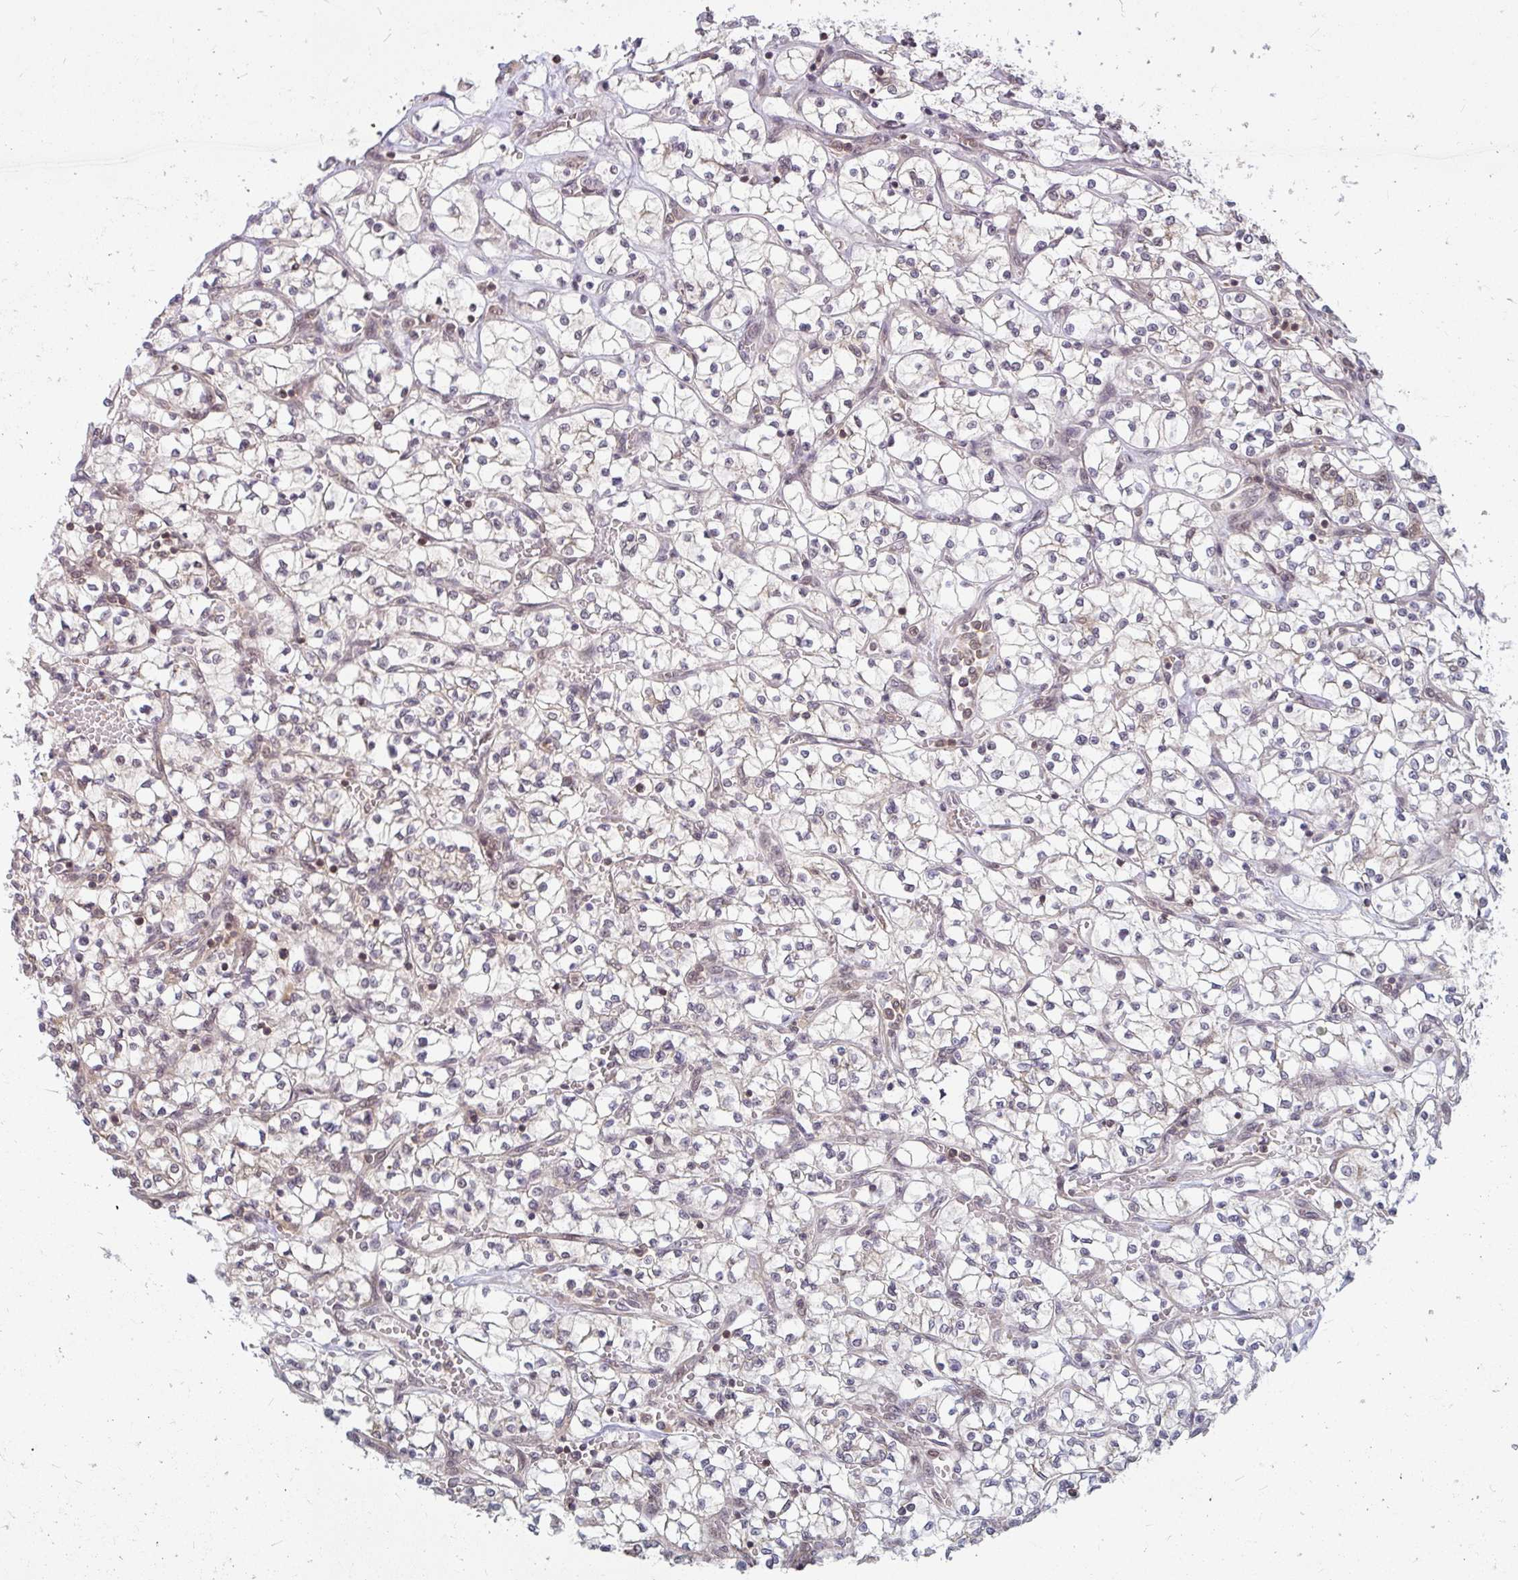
{"staining": {"intensity": "weak", "quantity": "25%-75%", "location": "cytoplasmic/membranous"}, "tissue": "renal cancer", "cell_type": "Tumor cells", "image_type": "cancer", "snomed": [{"axis": "morphology", "description": "Adenocarcinoma, NOS"}, {"axis": "topography", "description": "Kidney"}], "caption": "Tumor cells display low levels of weak cytoplasmic/membranous staining in approximately 25%-75% of cells in human adenocarcinoma (renal).", "gene": "GTF3C6", "patient": {"sex": "female", "age": 64}}